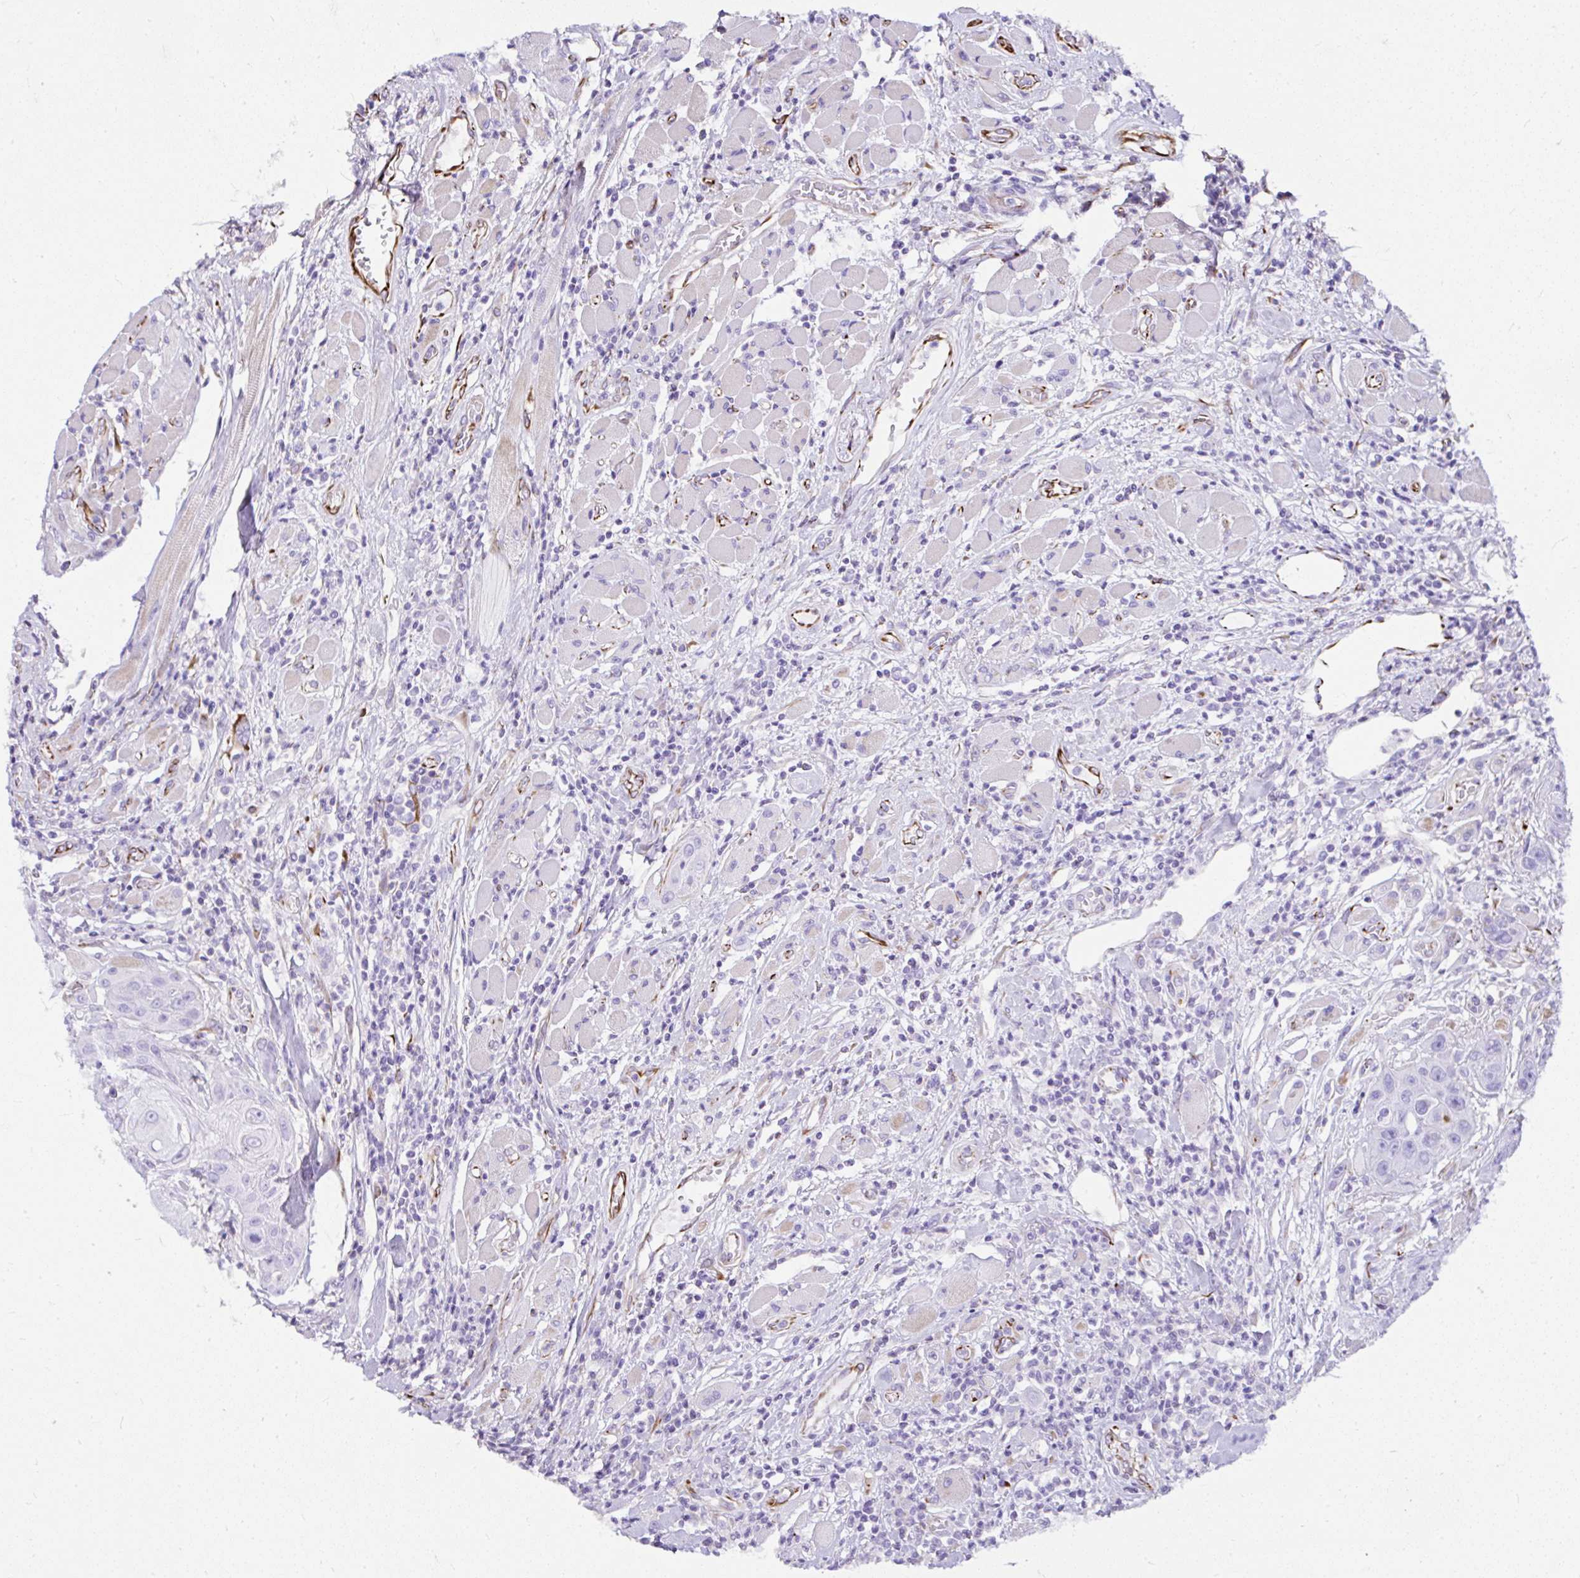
{"staining": {"intensity": "negative", "quantity": "none", "location": "none"}, "tissue": "head and neck cancer", "cell_type": "Tumor cells", "image_type": "cancer", "snomed": [{"axis": "morphology", "description": "Squamous cell carcinoma, NOS"}, {"axis": "topography", "description": "Head-Neck"}], "caption": "Immunohistochemistry micrograph of neoplastic tissue: human squamous cell carcinoma (head and neck) stained with DAB displays no significant protein expression in tumor cells. Brightfield microscopy of immunohistochemistry stained with DAB (3,3'-diaminobenzidine) (brown) and hematoxylin (blue), captured at high magnification.", "gene": "DEPDC5", "patient": {"sex": "female", "age": 59}}